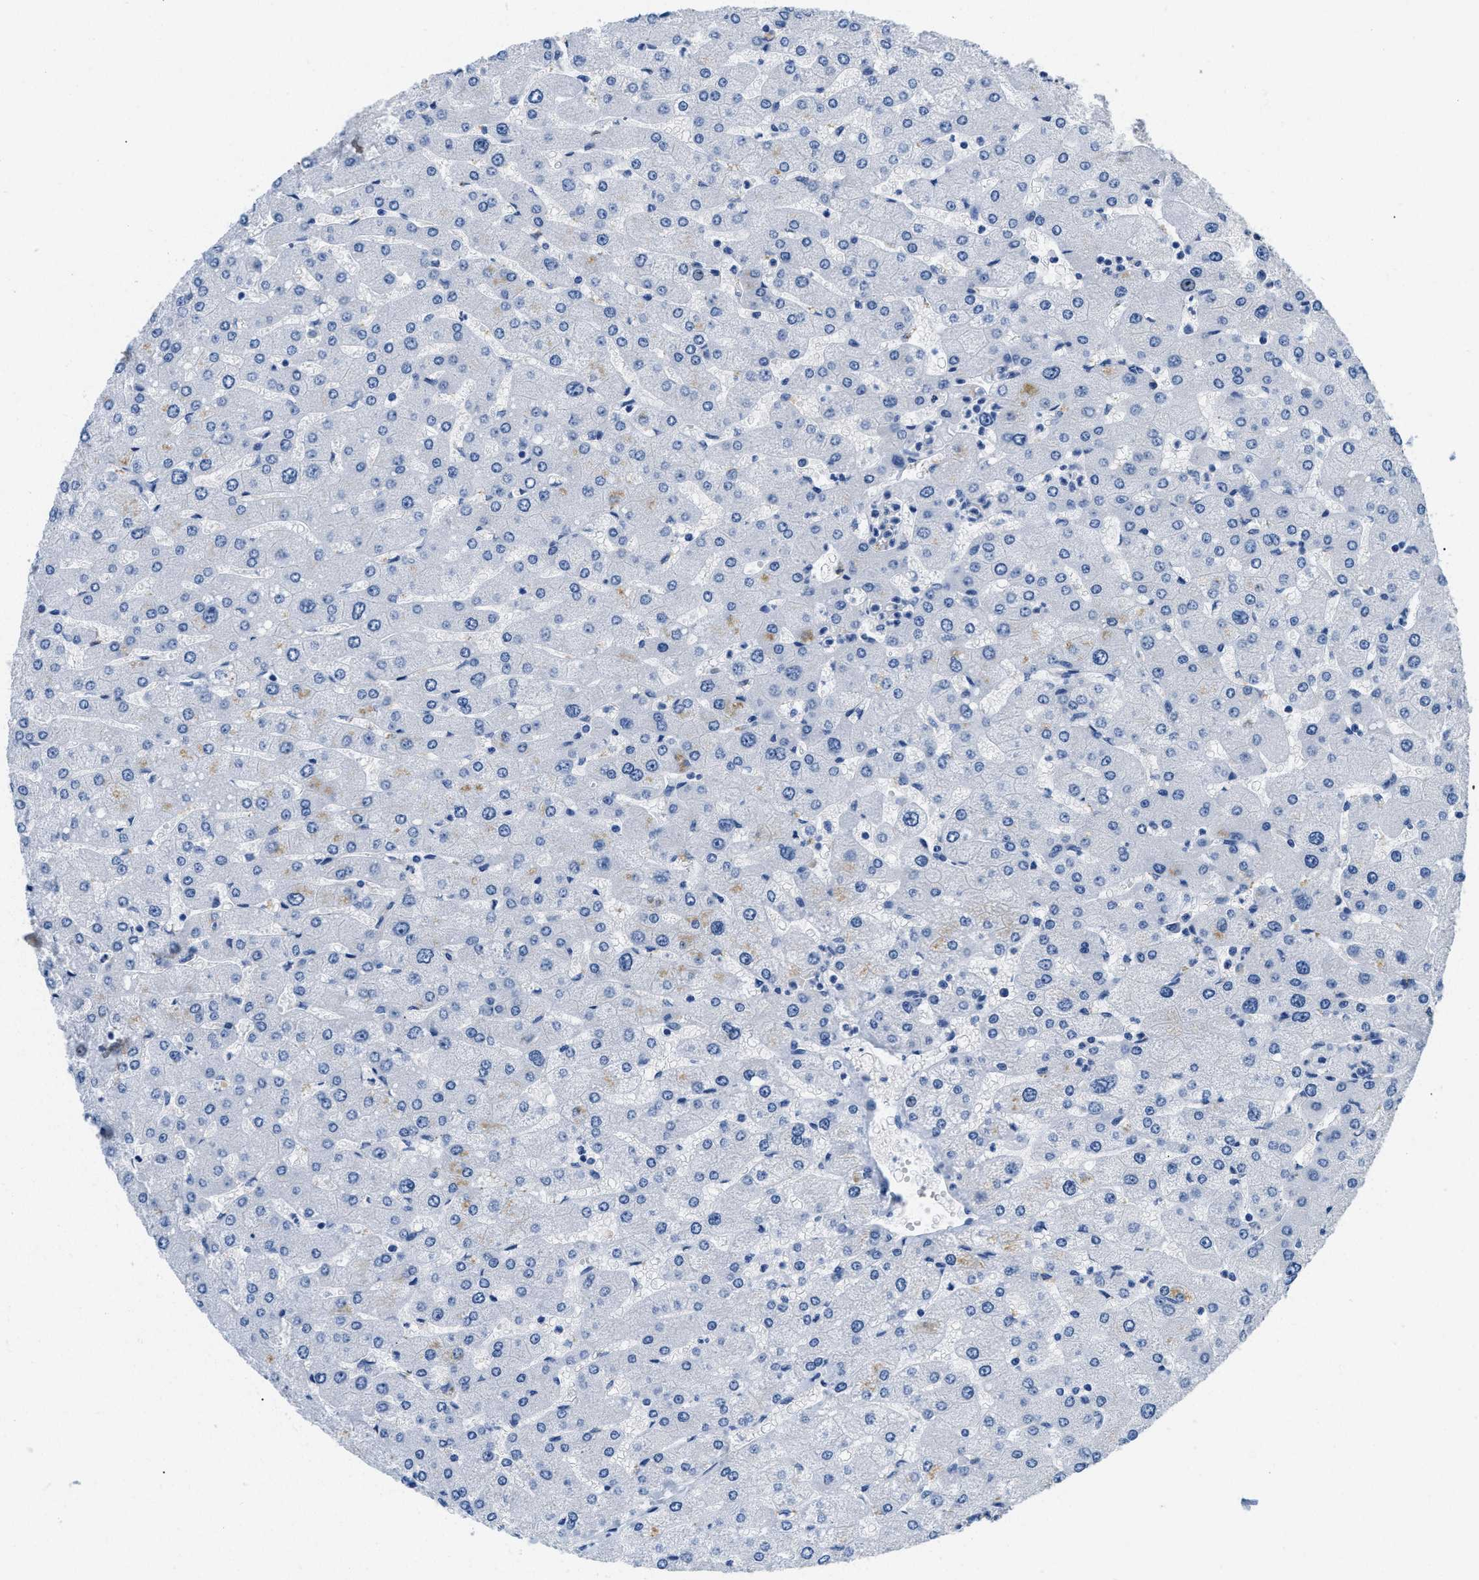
{"staining": {"intensity": "negative", "quantity": "none", "location": "none"}, "tissue": "liver", "cell_type": "Cholangiocytes", "image_type": "normal", "snomed": [{"axis": "morphology", "description": "Normal tissue, NOS"}, {"axis": "topography", "description": "Liver"}], "caption": "Human liver stained for a protein using immunohistochemistry demonstrates no expression in cholangiocytes.", "gene": "PDGFRB", "patient": {"sex": "male", "age": 55}}